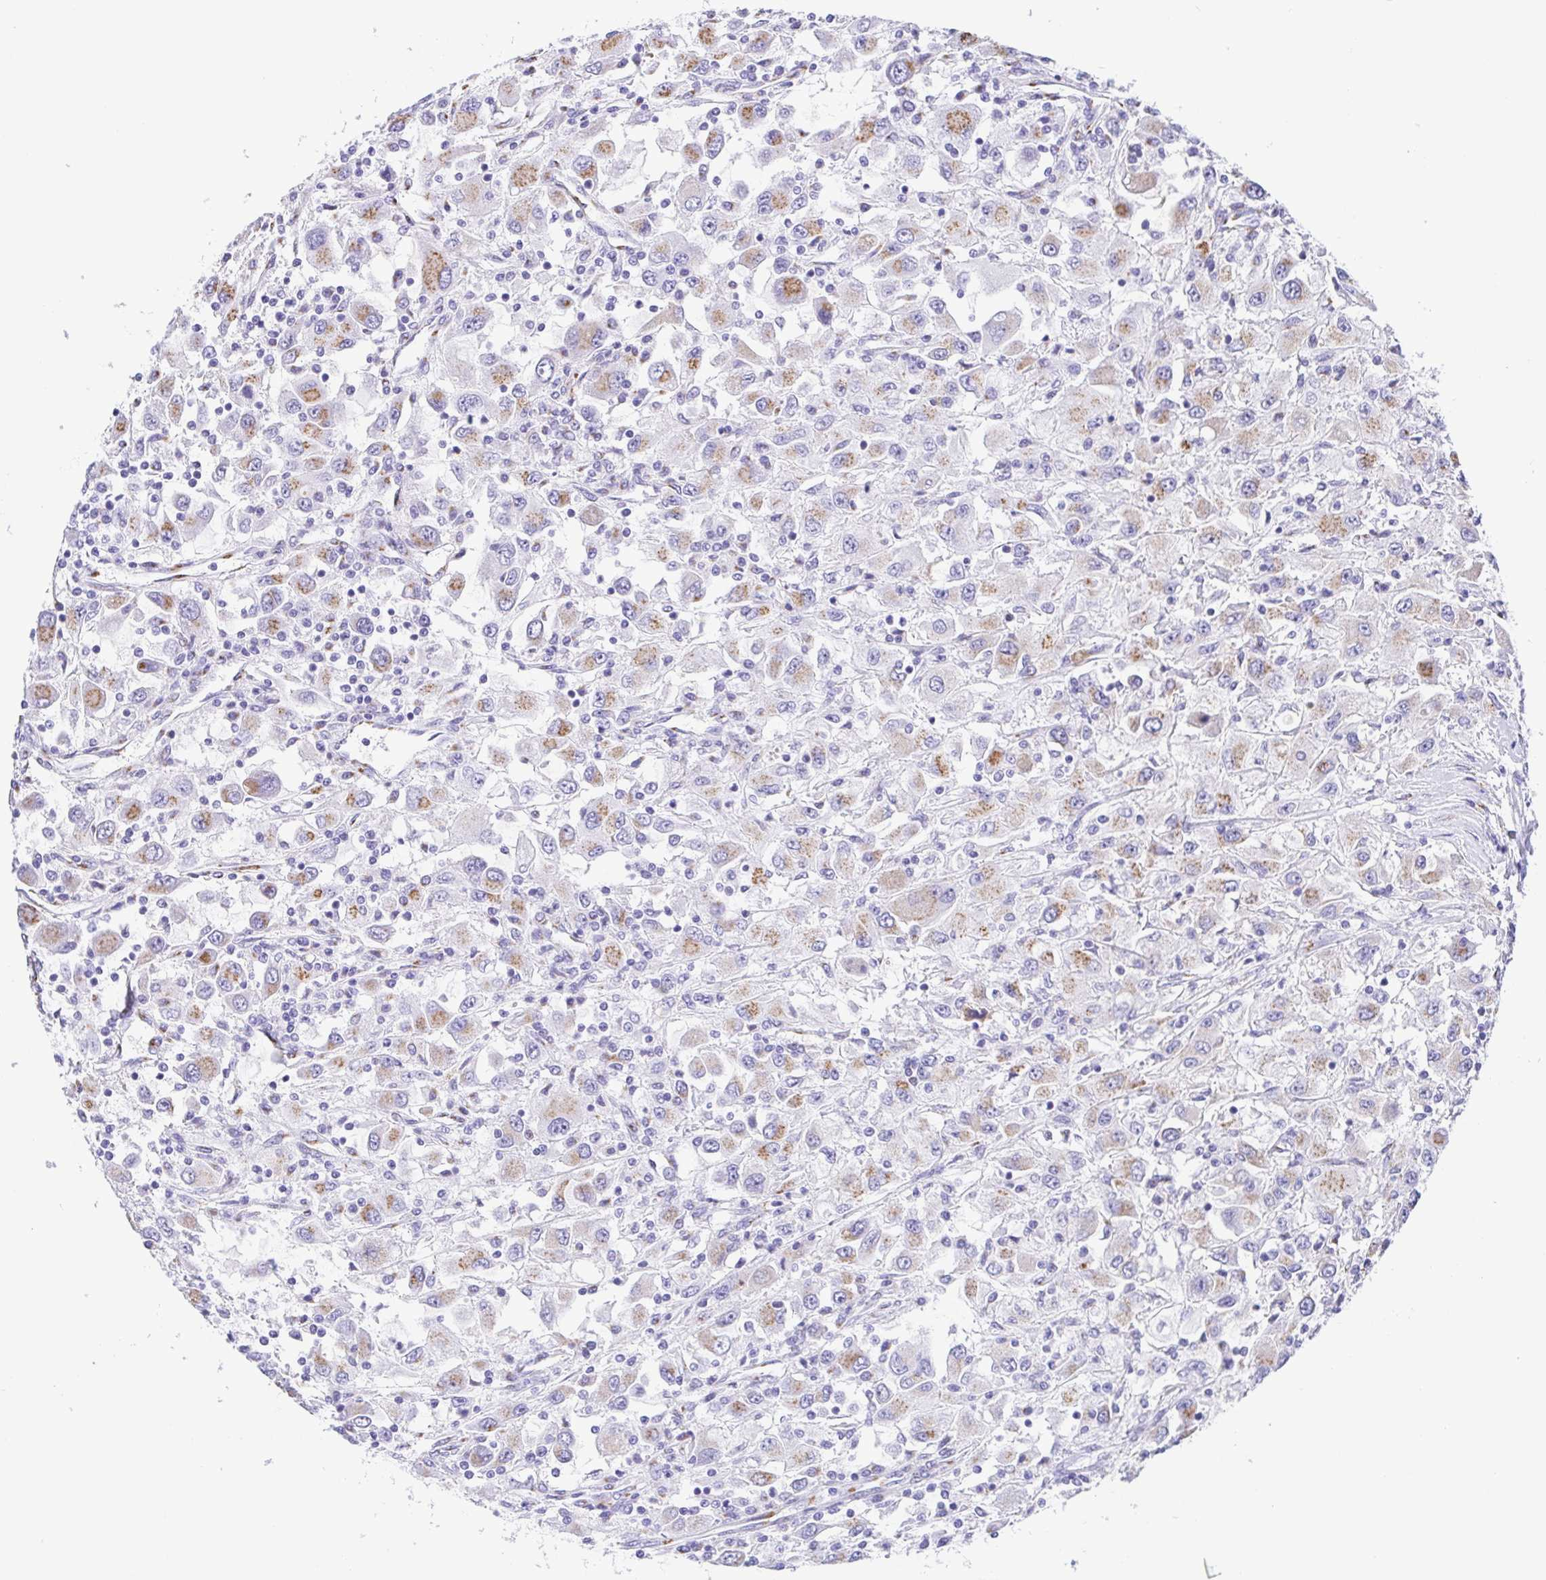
{"staining": {"intensity": "moderate", "quantity": "25%-75%", "location": "cytoplasmic/membranous"}, "tissue": "renal cancer", "cell_type": "Tumor cells", "image_type": "cancer", "snomed": [{"axis": "morphology", "description": "Adenocarcinoma, NOS"}, {"axis": "topography", "description": "Kidney"}], "caption": "Moderate cytoplasmic/membranous expression is seen in approximately 25%-75% of tumor cells in renal cancer.", "gene": "SULT1B1", "patient": {"sex": "female", "age": 67}}